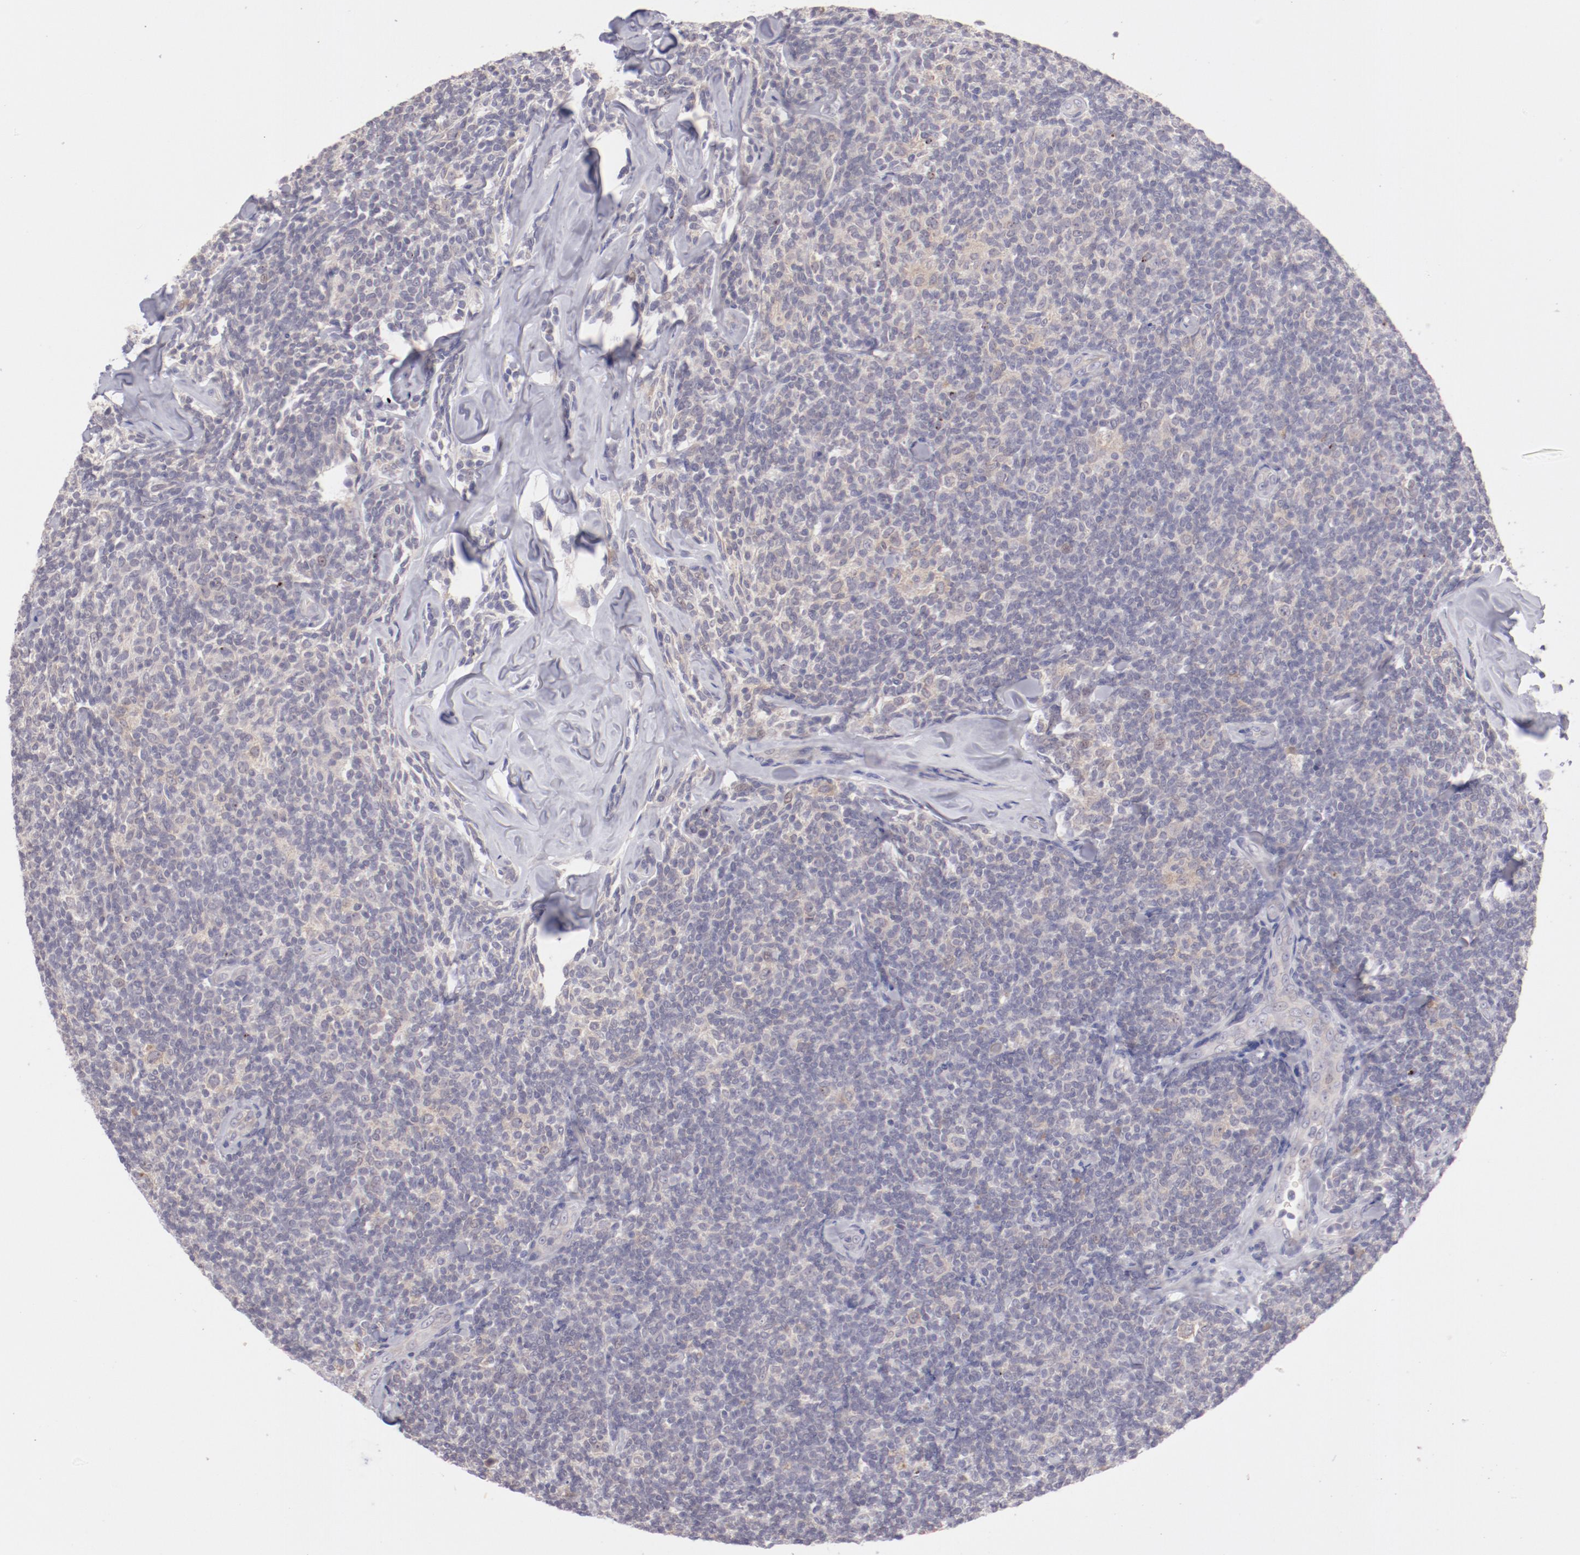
{"staining": {"intensity": "negative", "quantity": "none", "location": "none"}, "tissue": "lymphoma", "cell_type": "Tumor cells", "image_type": "cancer", "snomed": [{"axis": "morphology", "description": "Malignant lymphoma, non-Hodgkin's type, Low grade"}, {"axis": "topography", "description": "Lymph node"}], "caption": "Immunohistochemistry image of lymphoma stained for a protein (brown), which shows no positivity in tumor cells.", "gene": "TRAF3", "patient": {"sex": "female", "age": 56}}